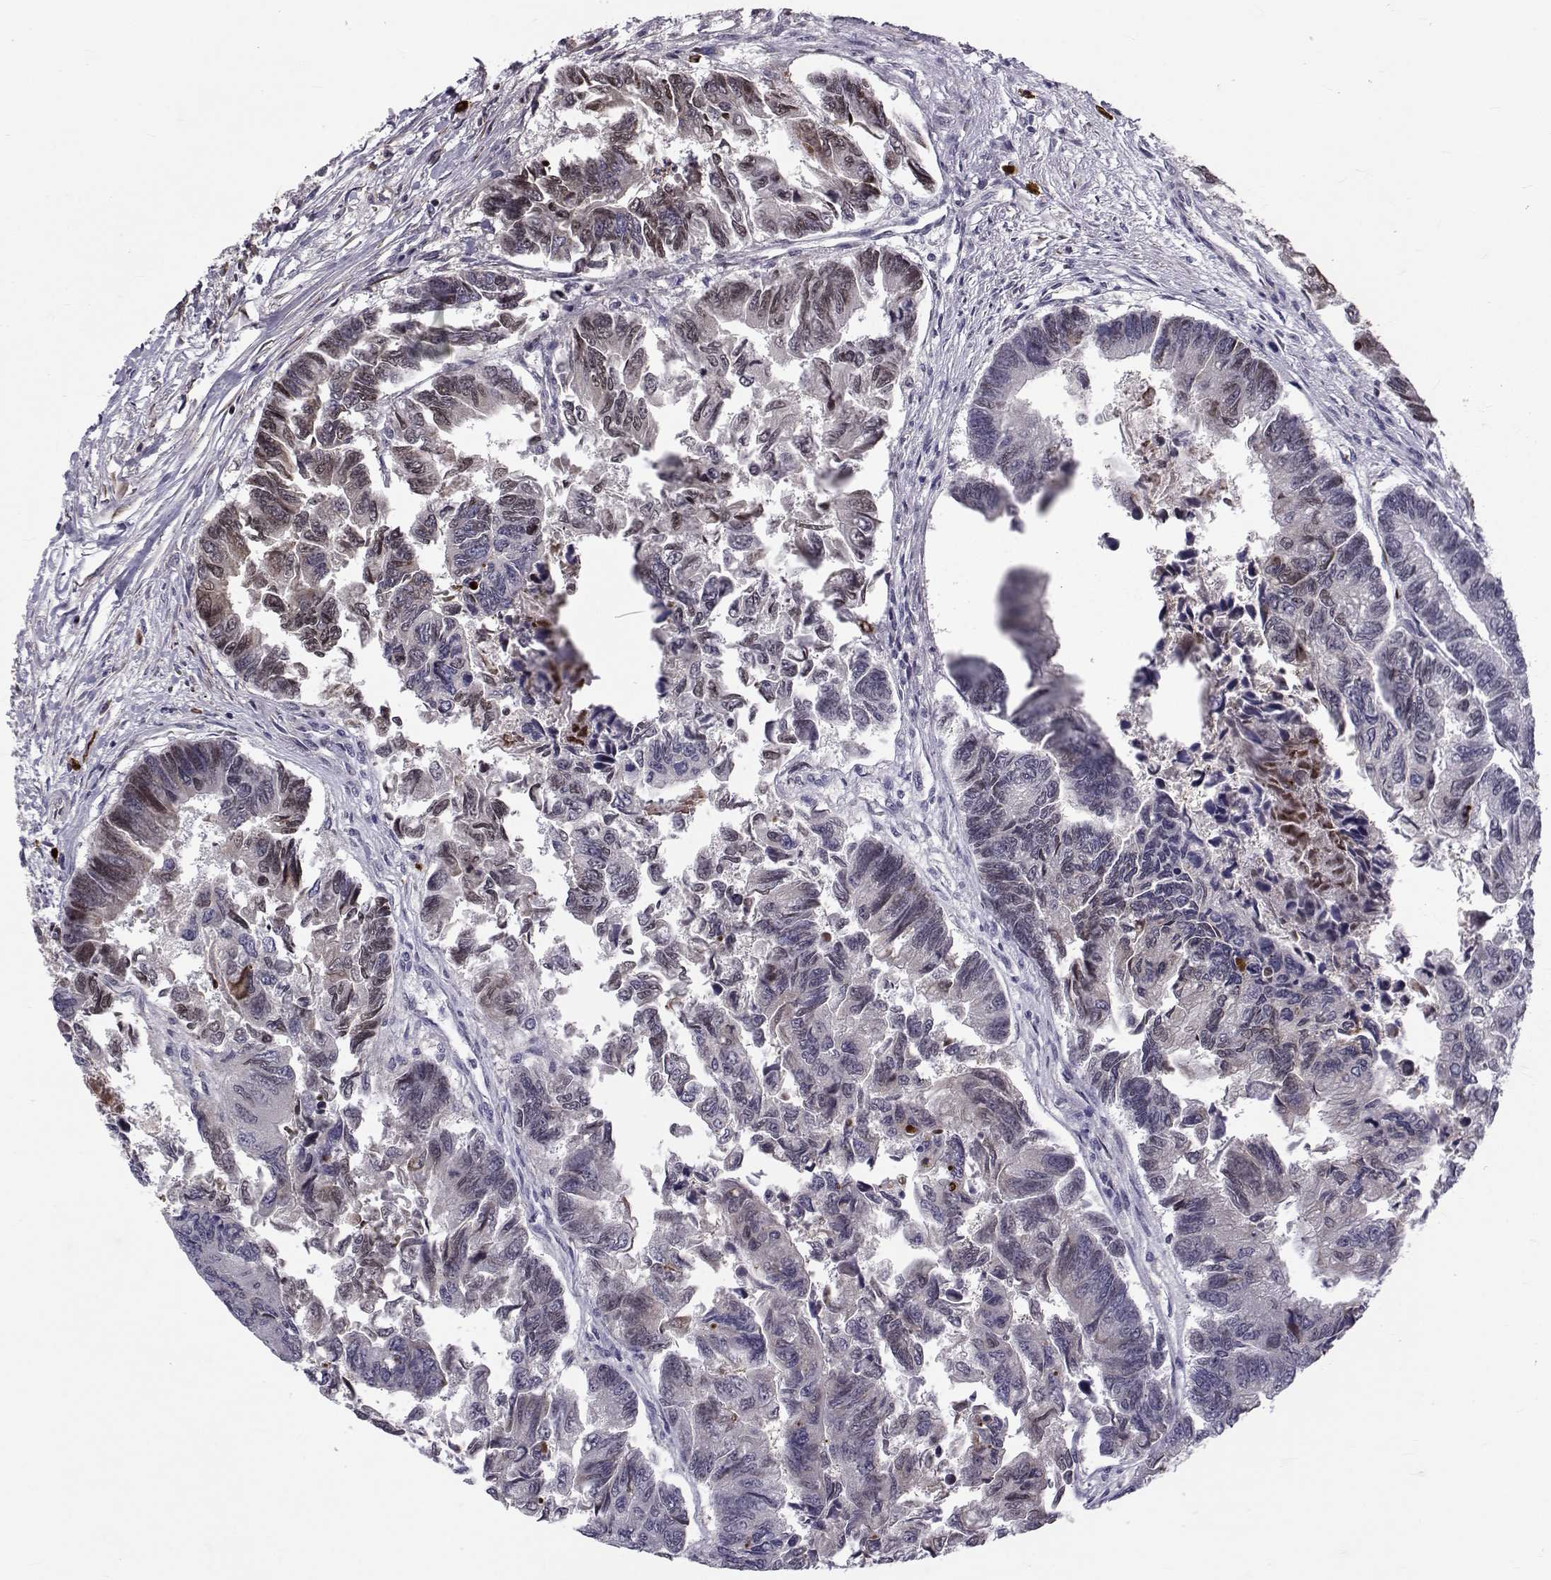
{"staining": {"intensity": "weak", "quantity": "<25%", "location": "cytoplasmic/membranous"}, "tissue": "colorectal cancer", "cell_type": "Tumor cells", "image_type": "cancer", "snomed": [{"axis": "morphology", "description": "Adenocarcinoma, NOS"}, {"axis": "topography", "description": "Colon"}], "caption": "IHC micrograph of colorectal cancer (adenocarcinoma) stained for a protein (brown), which shows no expression in tumor cells.", "gene": "TNFRSF11B", "patient": {"sex": "female", "age": 65}}